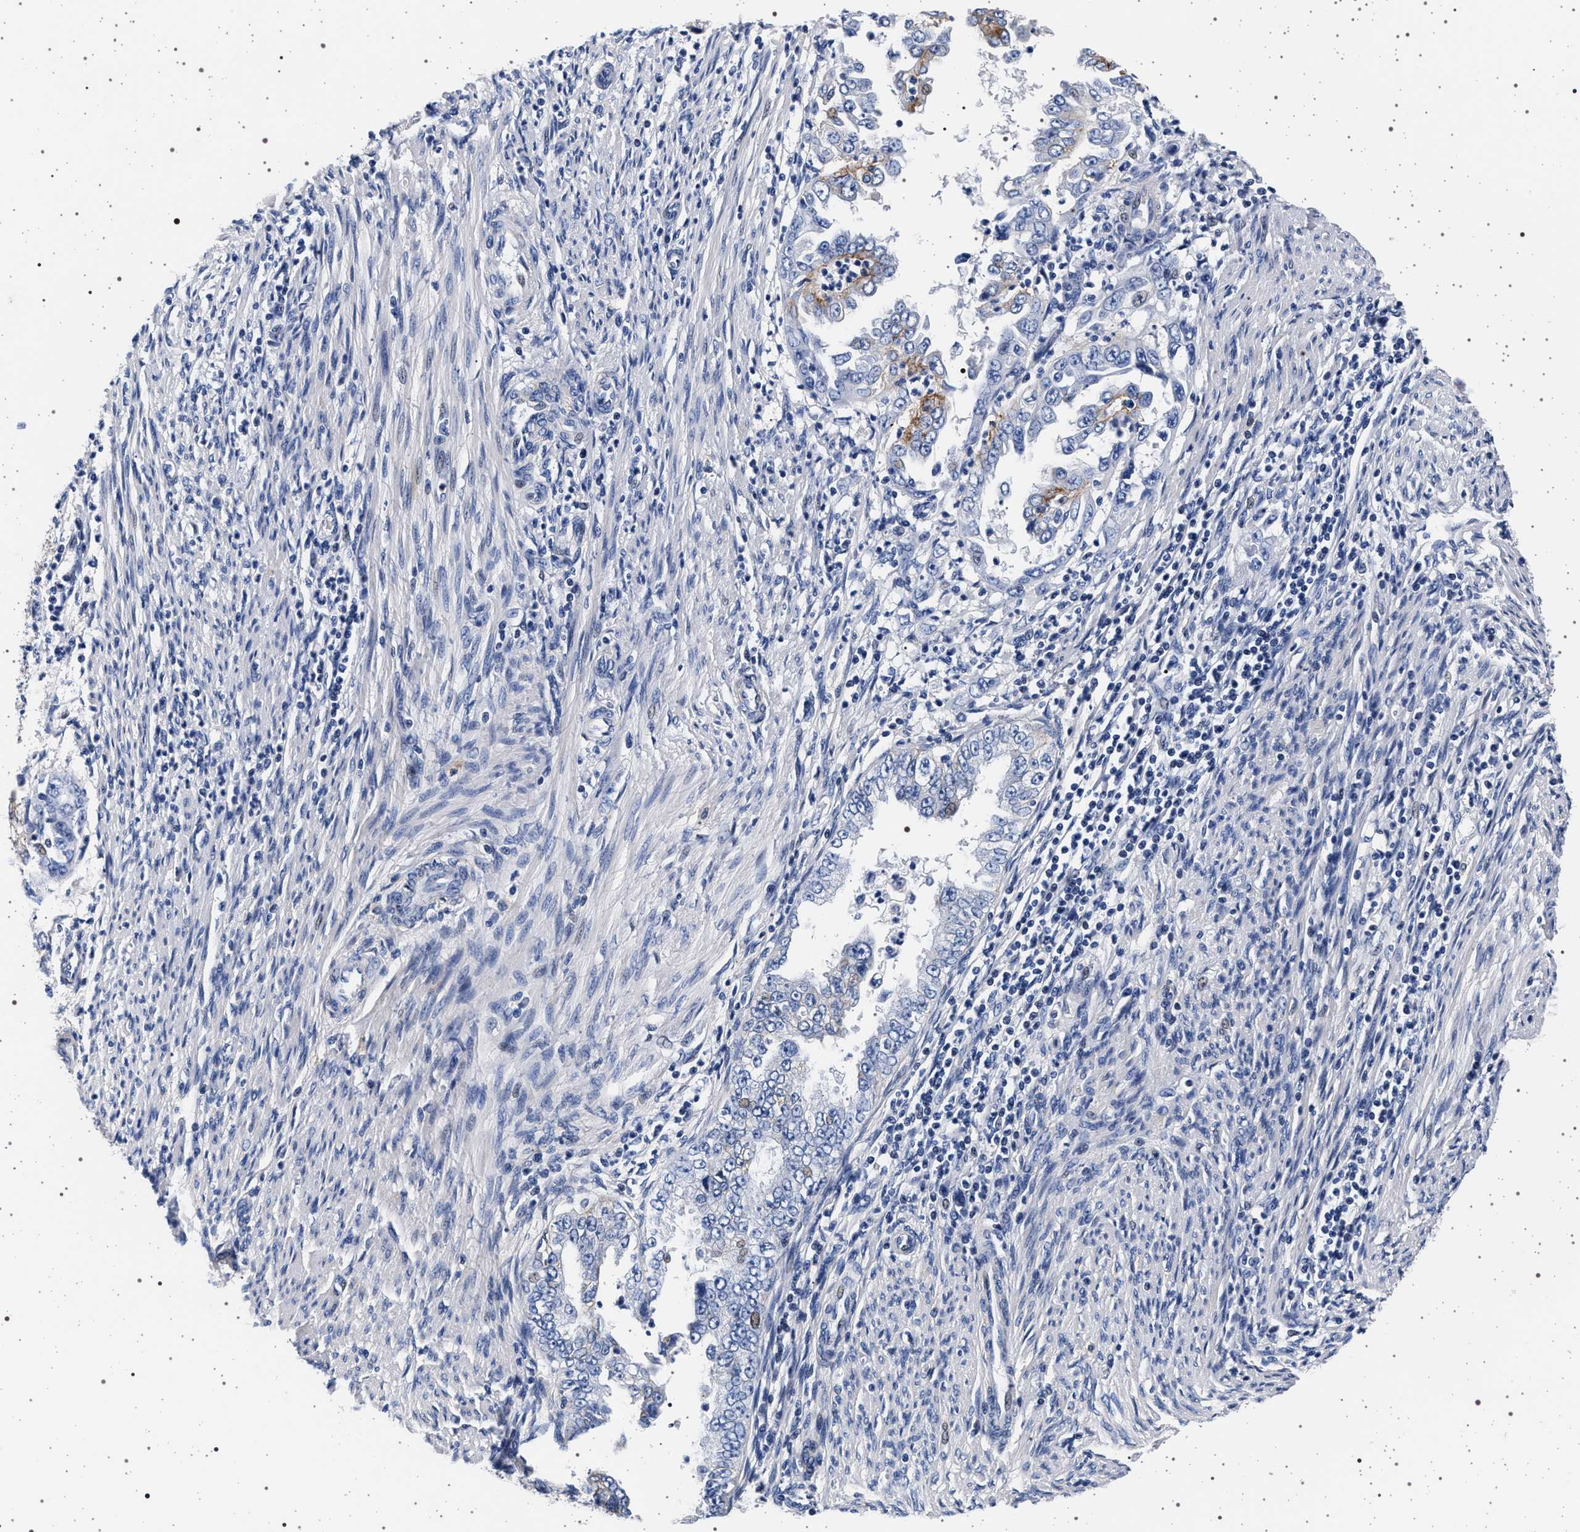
{"staining": {"intensity": "moderate", "quantity": "<25%", "location": "cytoplasmic/membranous"}, "tissue": "endometrial cancer", "cell_type": "Tumor cells", "image_type": "cancer", "snomed": [{"axis": "morphology", "description": "Adenocarcinoma, NOS"}, {"axis": "topography", "description": "Endometrium"}], "caption": "Immunohistochemistry micrograph of adenocarcinoma (endometrial) stained for a protein (brown), which displays low levels of moderate cytoplasmic/membranous staining in approximately <25% of tumor cells.", "gene": "SLC9A1", "patient": {"sex": "female", "age": 85}}